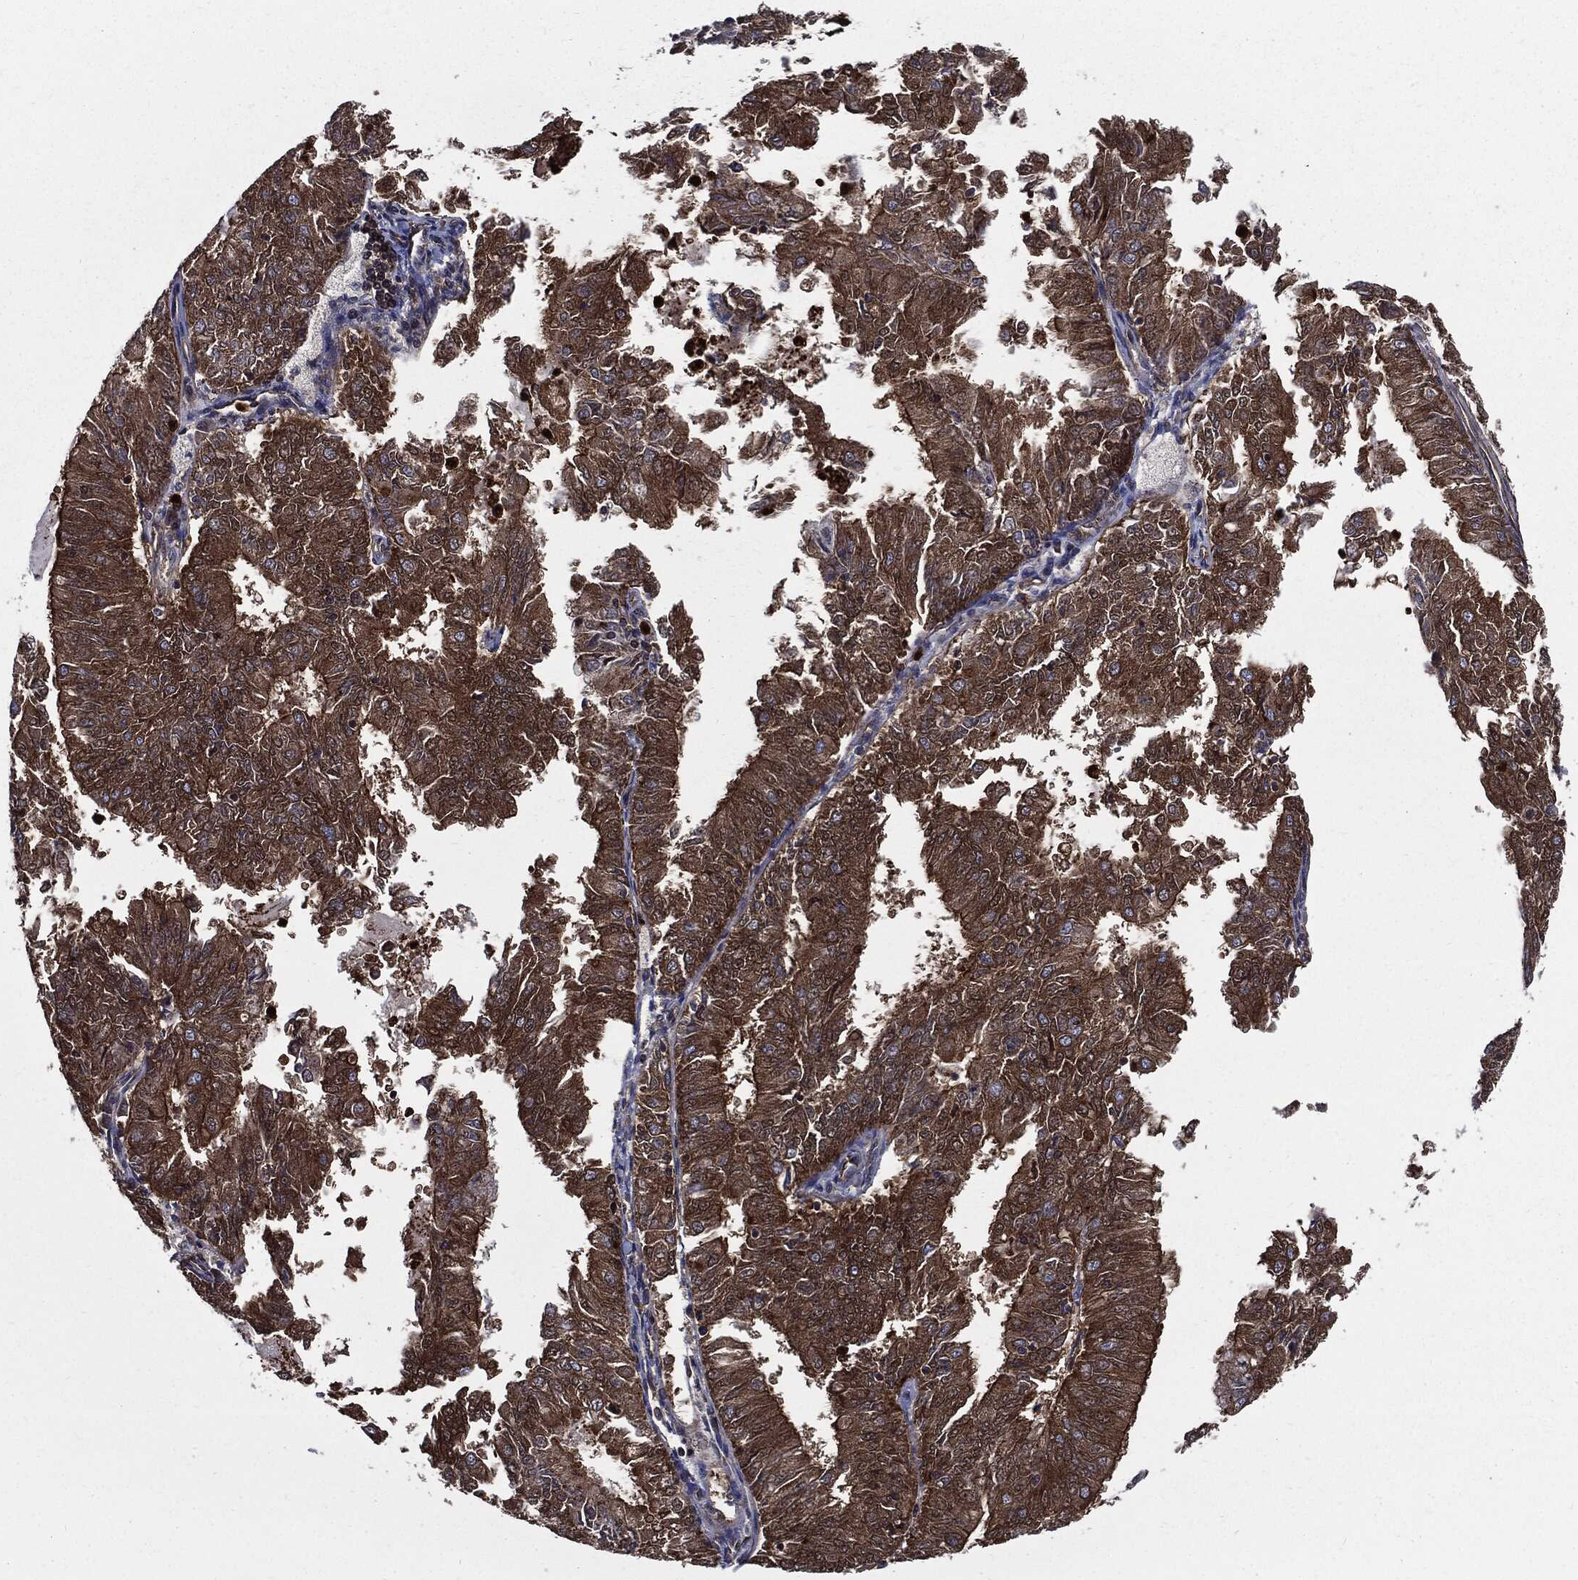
{"staining": {"intensity": "strong", "quantity": "25%-75%", "location": "cytoplasmic/membranous"}, "tissue": "endometrial cancer", "cell_type": "Tumor cells", "image_type": "cancer", "snomed": [{"axis": "morphology", "description": "Adenocarcinoma, NOS"}, {"axis": "topography", "description": "Endometrium"}], "caption": "A high amount of strong cytoplasmic/membranous staining is identified in approximately 25%-75% of tumor cells in endometrial cancer (adenocarcinoma) tissue.", "gene": "PDCD6IP", "patient": {"sex": "female", "age": 57}}